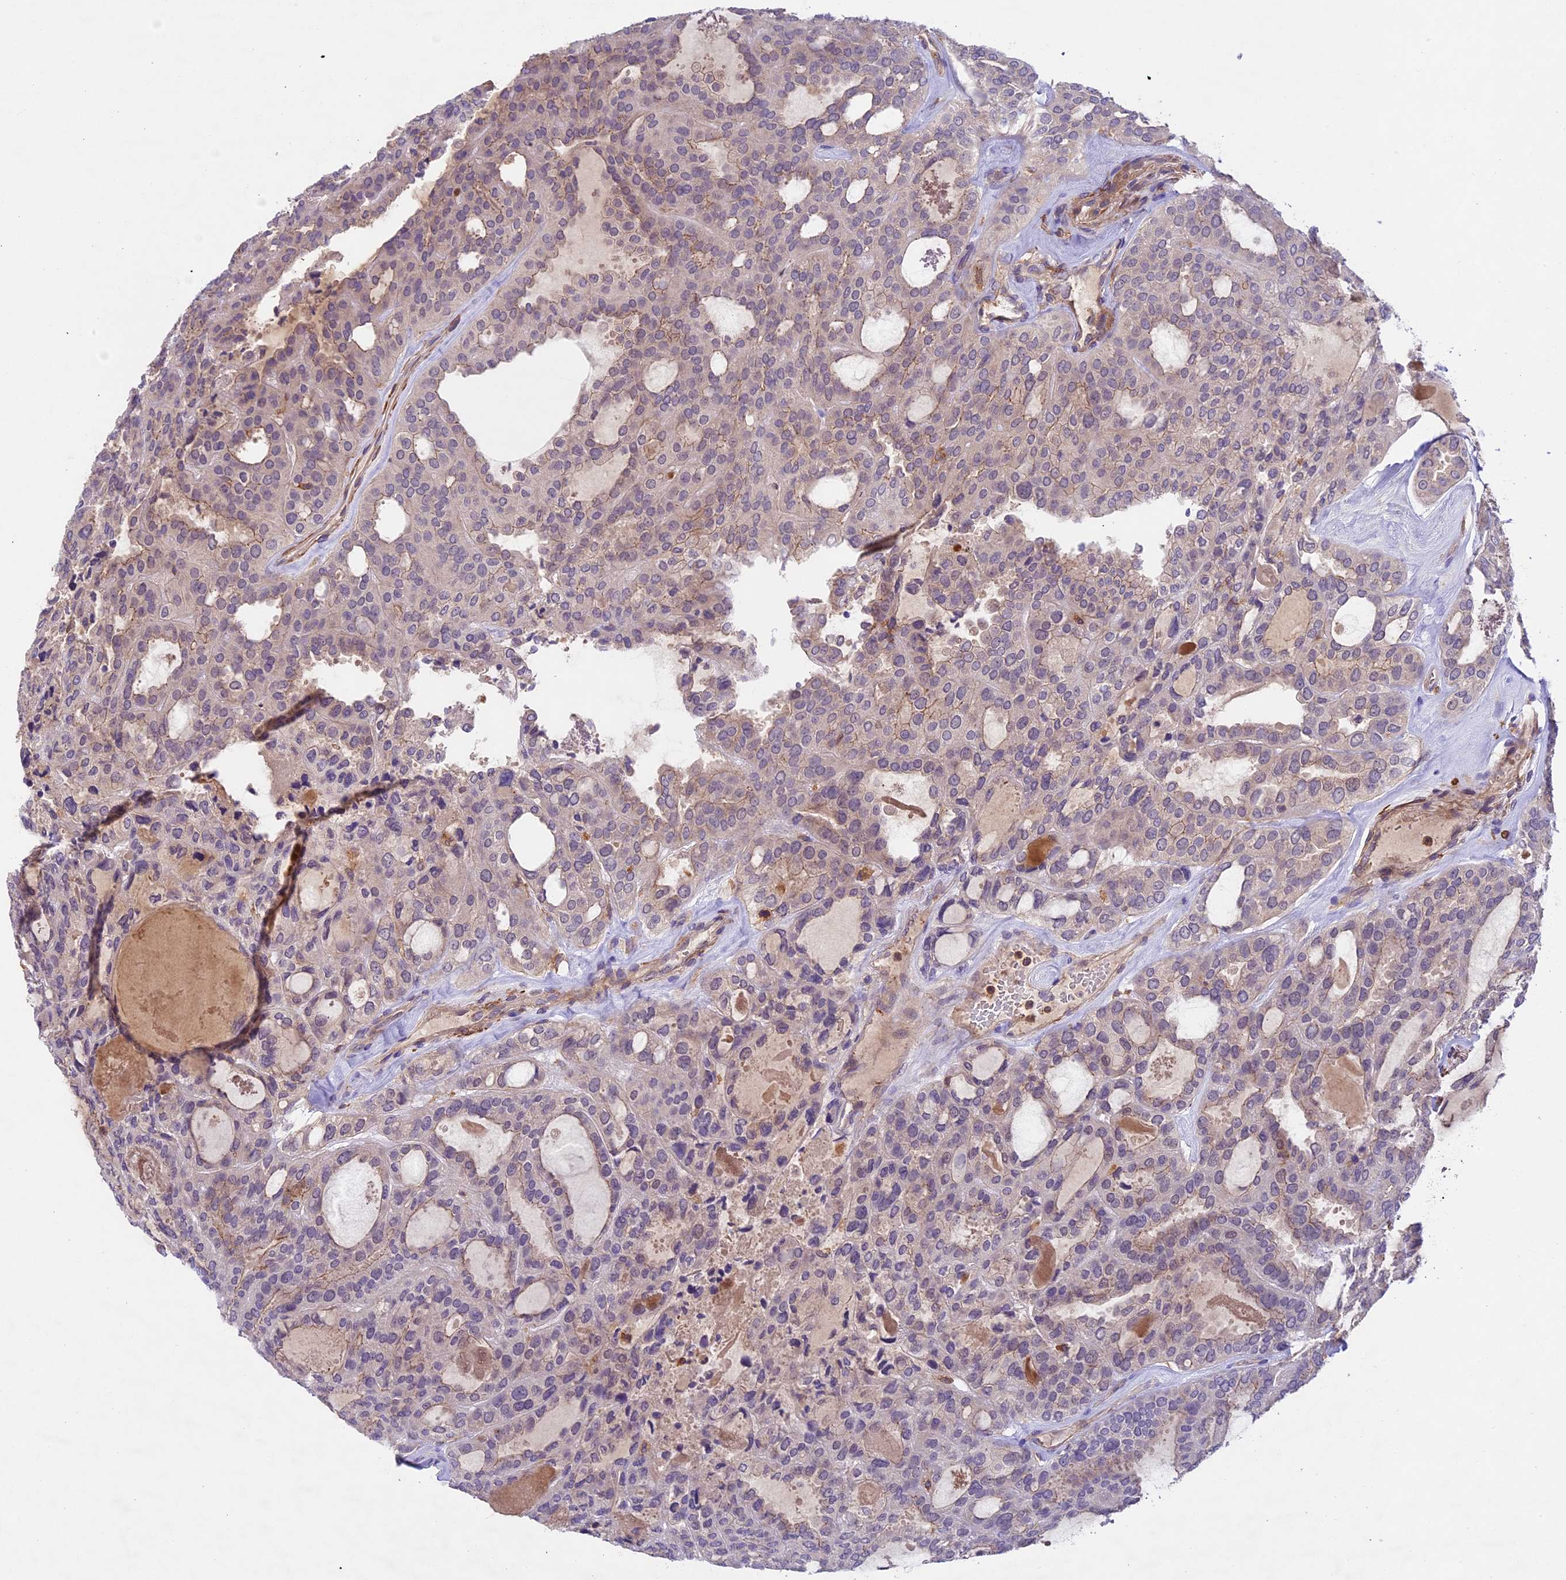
{"staining": {"intensity": "weak", "quantity": "<25%", "location": "cytoplasmic/membranous"}, "tissue": "thyroid cancer", "cell_type": "Tumor cells", "image_type": "cancer", "snomed": [{"axis": "morphology", "description": "Follicular adenoma carcinoma, NOS"}, {"axis": "topography", "description": "Thyroid gland"}], "caption": "This is an immunohistochemistry (IHC) image of human thyroid cancer (follicular adenoma carcinoma). There is no expression in tumor cells.", "gene": "TBC1D1", "patient": {"sex": "male", "age": 75}}